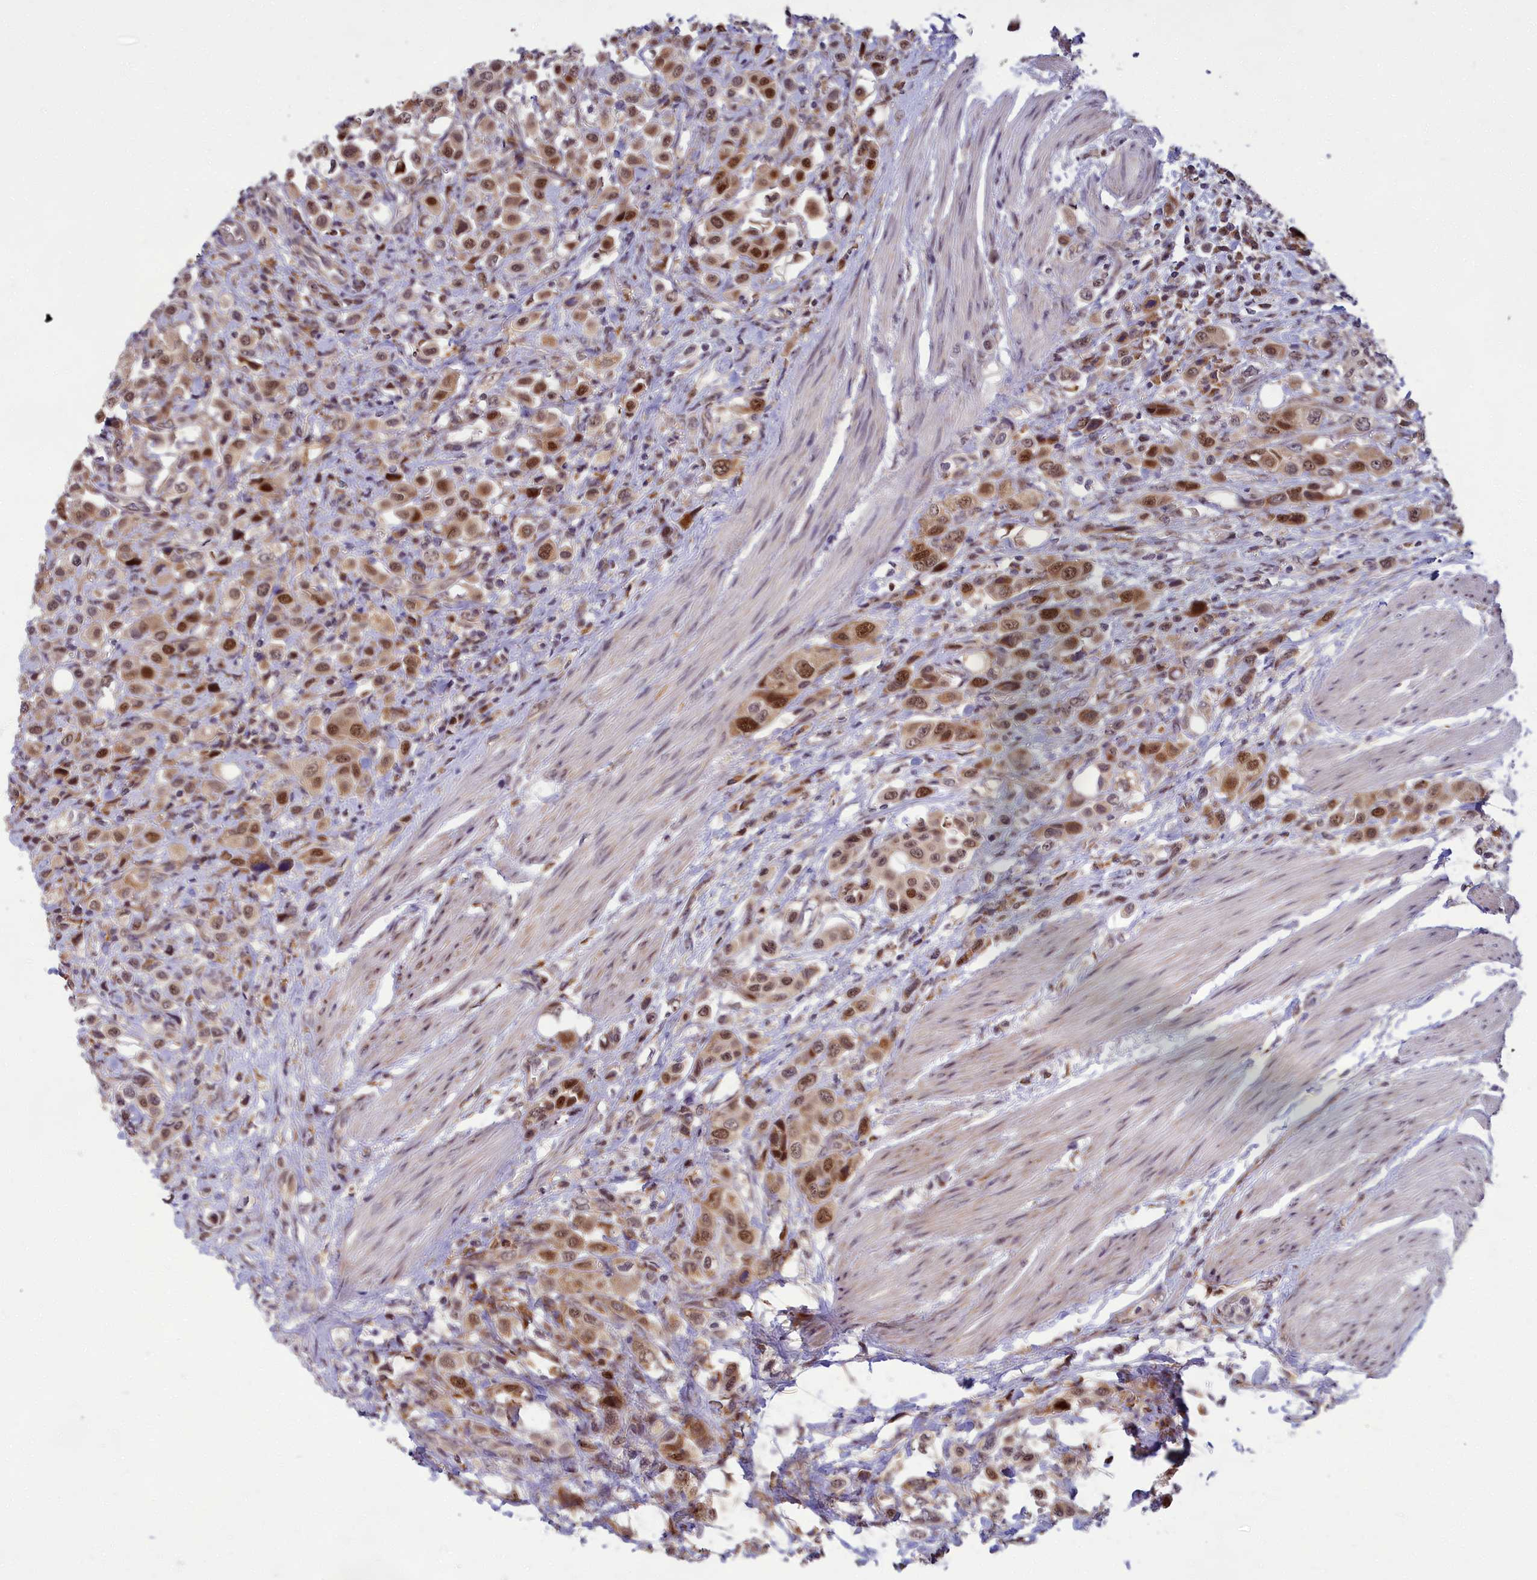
{"staining": {"intensity": "moderate", "quantity": ">75%", "location": "nuclear"}, "tissue": "urothelial cancer", "cell_type": "Tumor cells", "image_type": "cancer", "snomed": [{"axis": "morphology", "description": "Urothelial carcinoma, High grade"}, {"axis": "topography", "description": "Urinary bladder"}], "caption": "Protein staining of urothelial carcinoma (high-grade) tissue reveals moderate nuclear expression in approximately >75% of tumor cells.", "gene": "EARS2", "patient": {"sex": "male", "age": 50}}